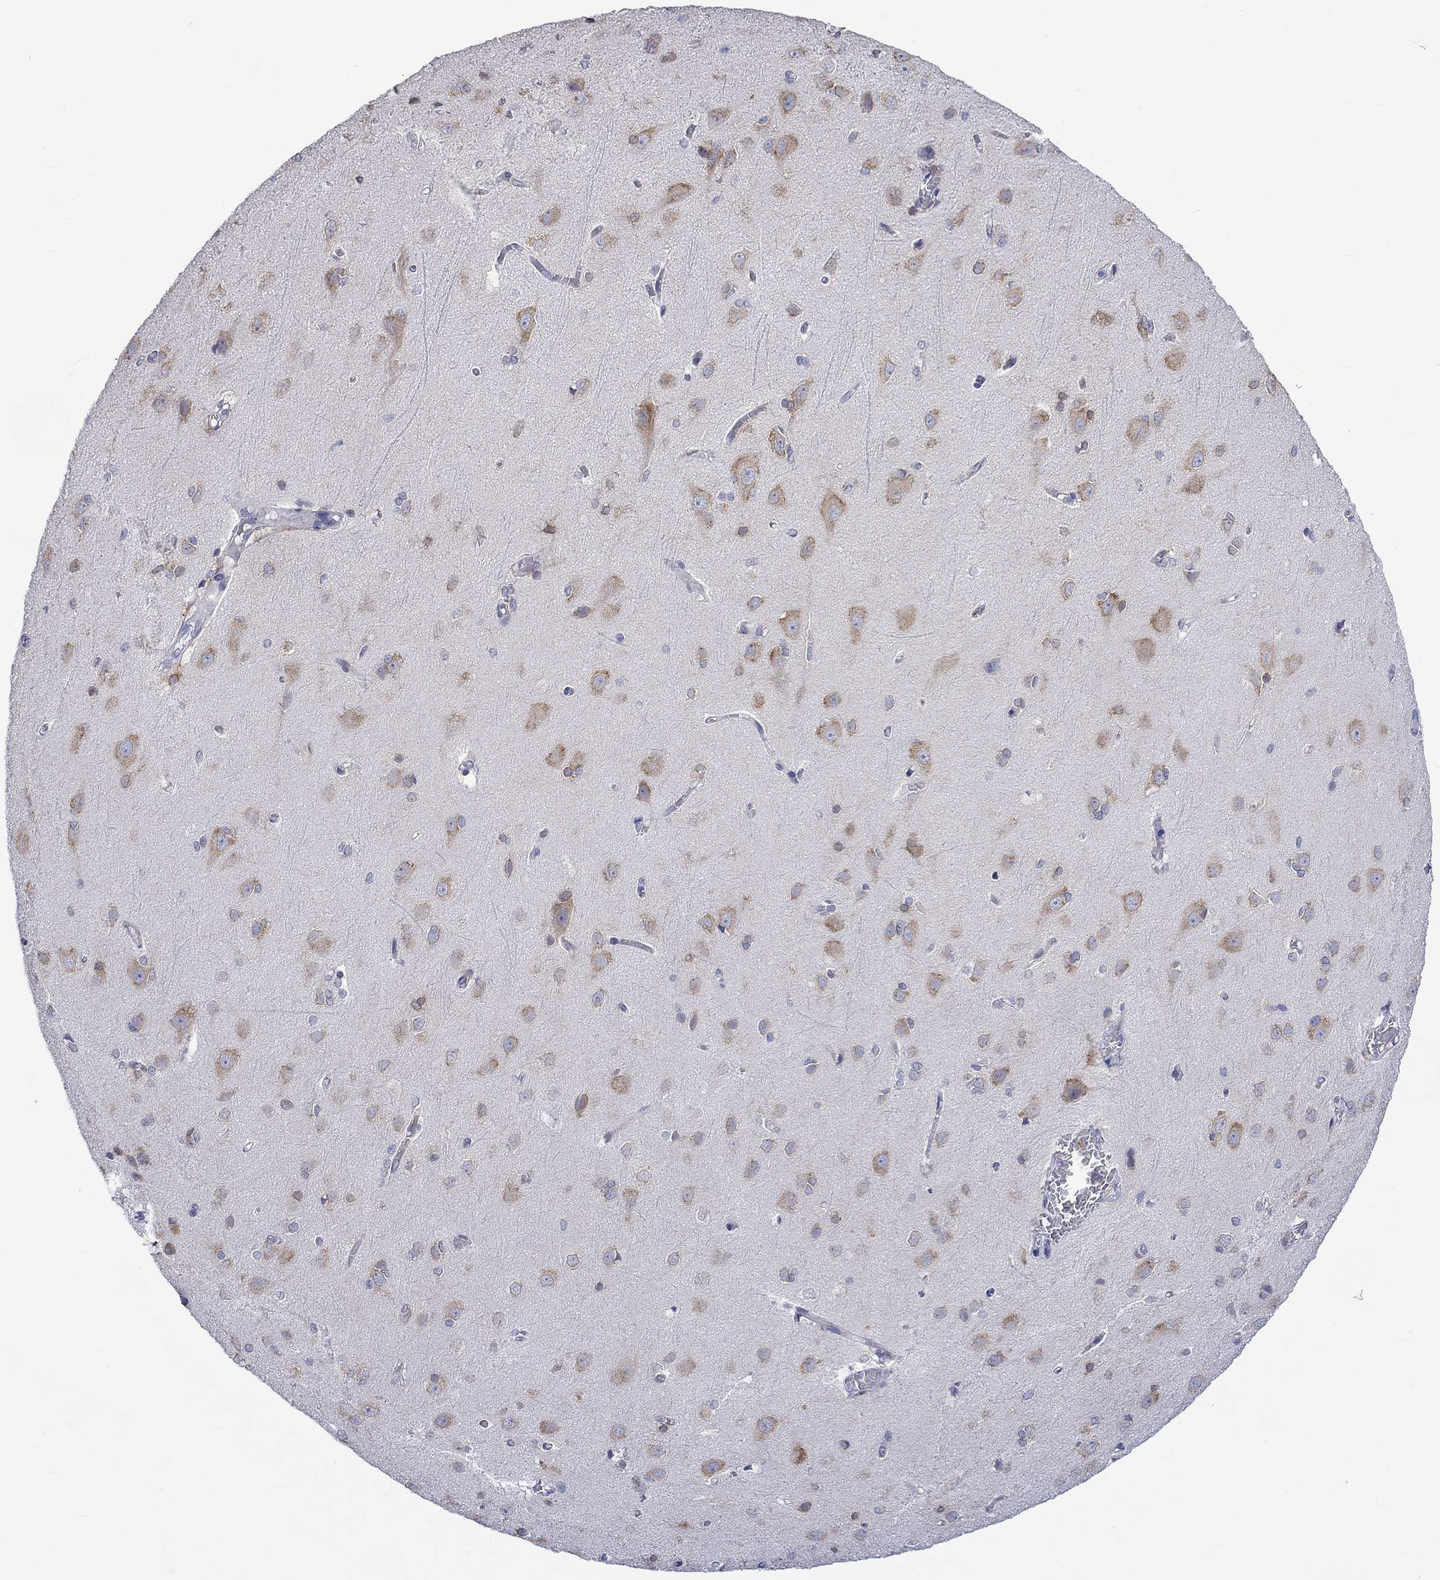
{"staining": {"intensity": "negative", "quantity": "none", "location": "none"}, "tissue": "cerebral cortex", "cell_type": "Endothelial cells", "image_type": "normal", "snomed": [{"axis": "morphology", "description": "Normal tissue, NOS"}, {"axis": "topography", "description": "Cerebral cortex"}], "caption": "IHC photomicrograph of unremarkable cerebral cortex: cerebral cortex stained with DAB (3,3'-diaminobenzidine) exhibits no significant protein positivity in endothelial cells.", "gene": "CERS1", "patient": {"sex": "male", "age": 37}}